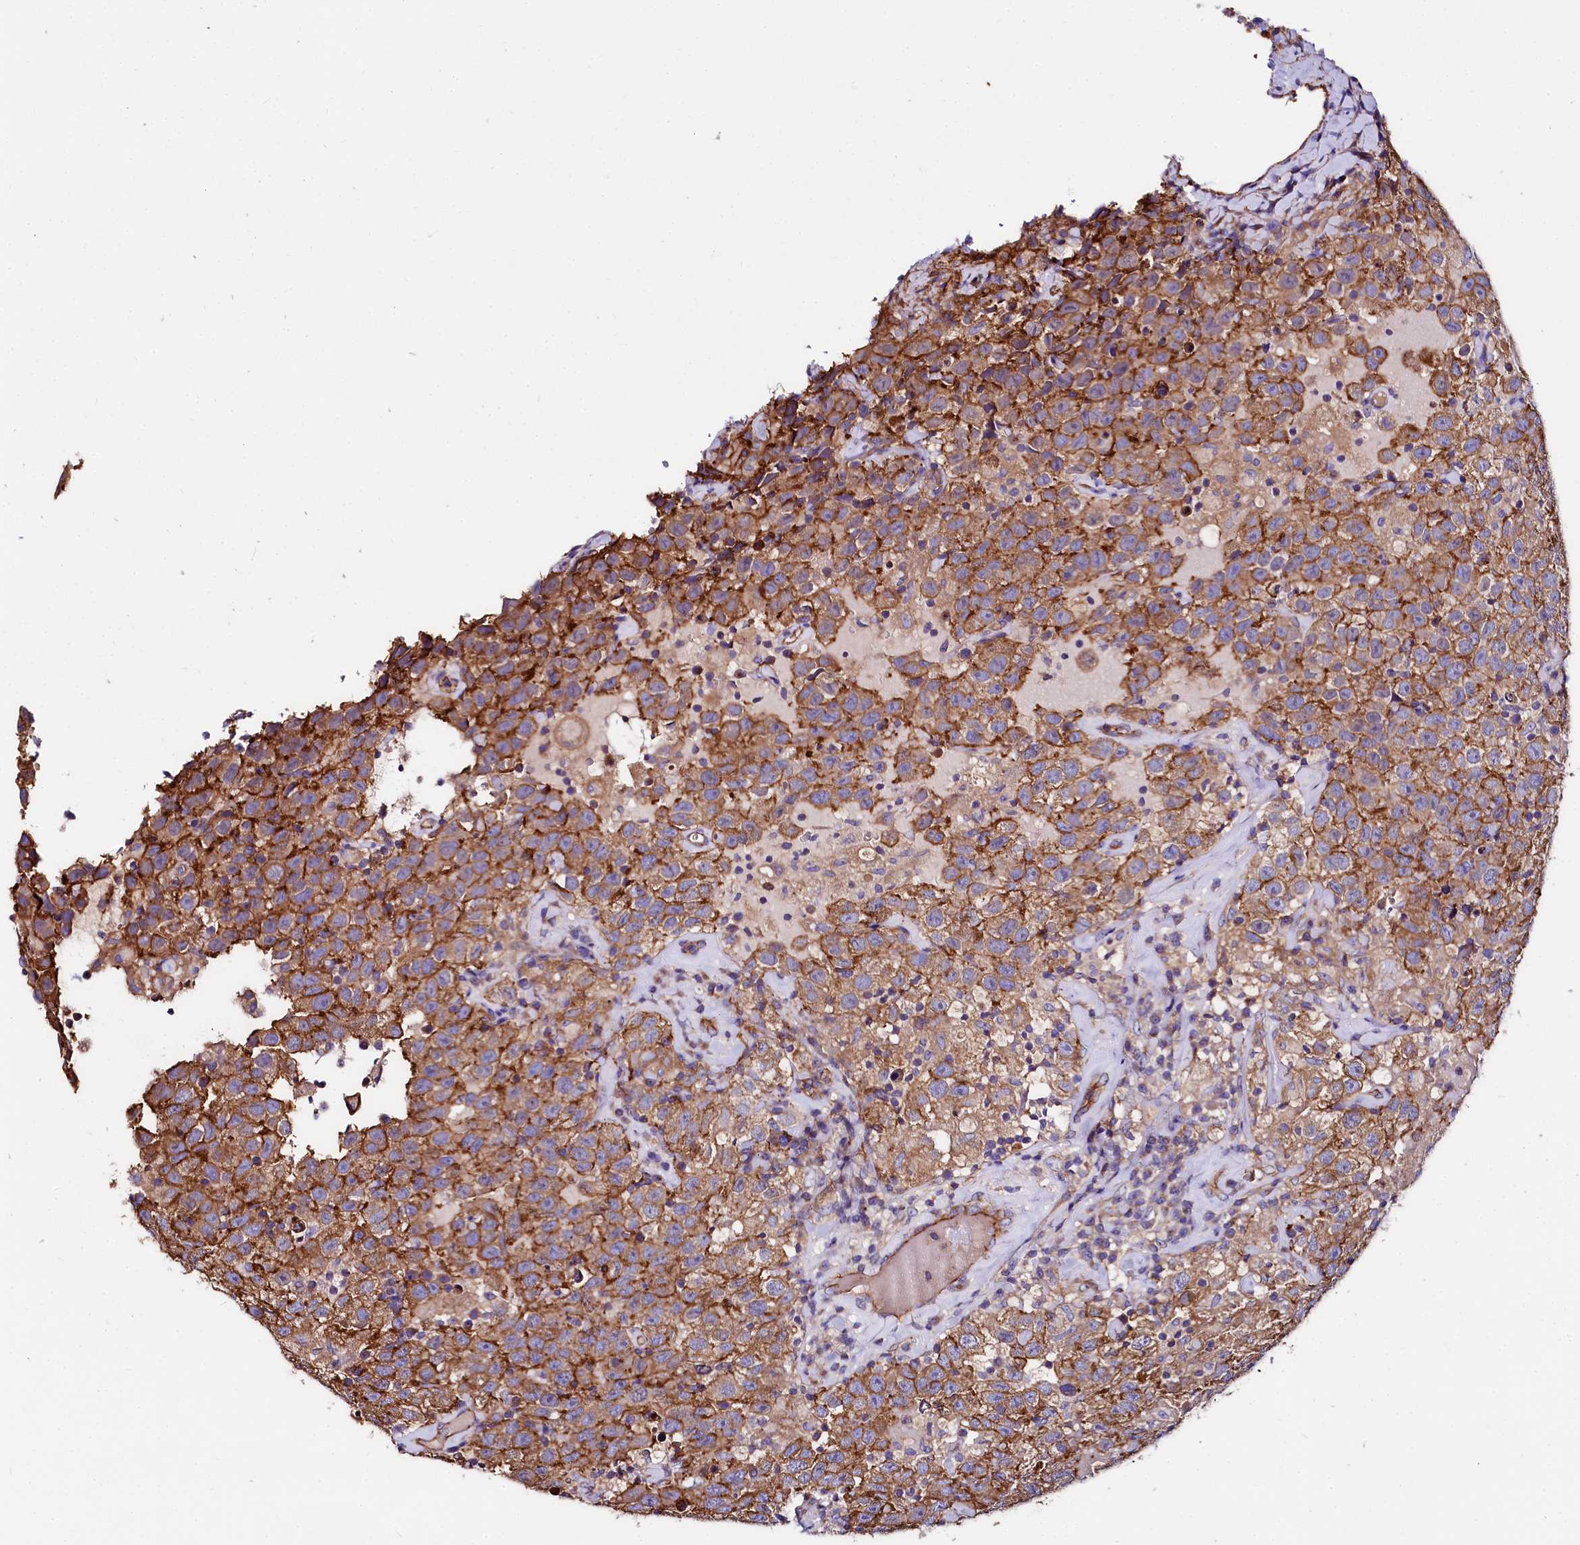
{"staining": {"intensity": "moderate", "quantity": ">75%", "location": "cytoplasmic/membranous"}, "tissue": "testis cancer", "cell_type": "Tumor cells", "image_type": "cancer", "snomed": [{"axis": "morphology", "description": "Seminoma, NOS"}, {"axis": "topography", "description": "Testis"}], "caption": "Testis seminoma stained for a protein exhibits moderate cytoplasmic/membranous positivity in tumor cells. The protein of interest is shown in brown color, while the nuclei are stained blue.", "gene": "FCHSD2", "patient": {"sex": "male", "age": 41}}